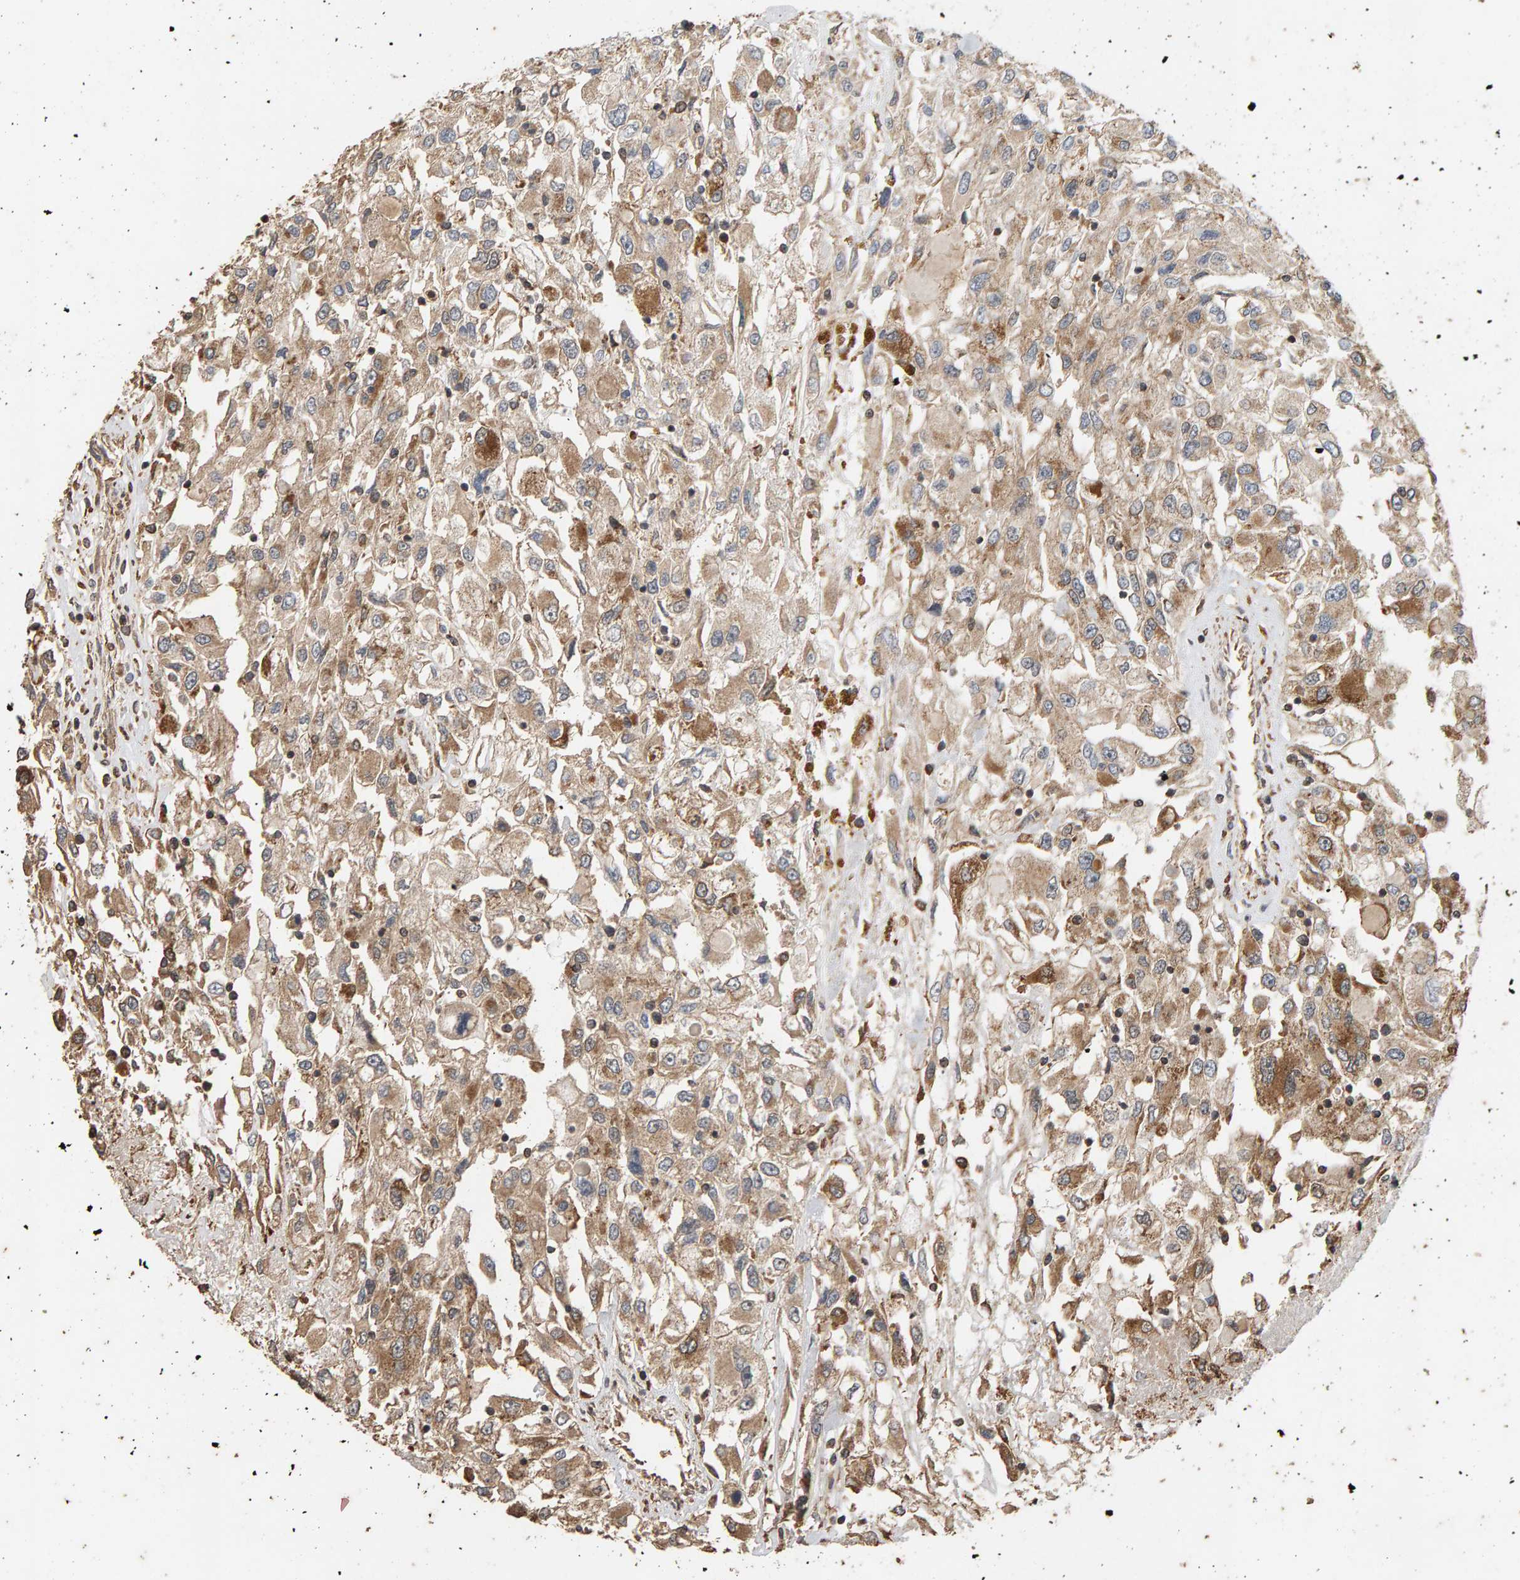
{"staining": {"intensity": "moderate", "quantity": ">75%", "location": "cytoplasmic/membranous"}, "tissue": "renal cancer", "cell_type": "Tumor cells", "image_type": "cancer", "snomed": [{"axis": "morphology", "description": "Adenocarcinoma, NOS"}, {"axis": "topography", "description": "Kidney"}], "caption": "Immunohistochemical staining of human renal cancer reveals medium levels of moderate cytoplasmic/membranous positivity in approximately >75% of tumor cells. The staining was performed using DAB (3,3'-diaminobenzidine), with brown indicating positive protein expression. Nuclei are stained blue with hematoxylin.", "gene": "GSTK1", "patient": {"sex": "female", "age": 52}}